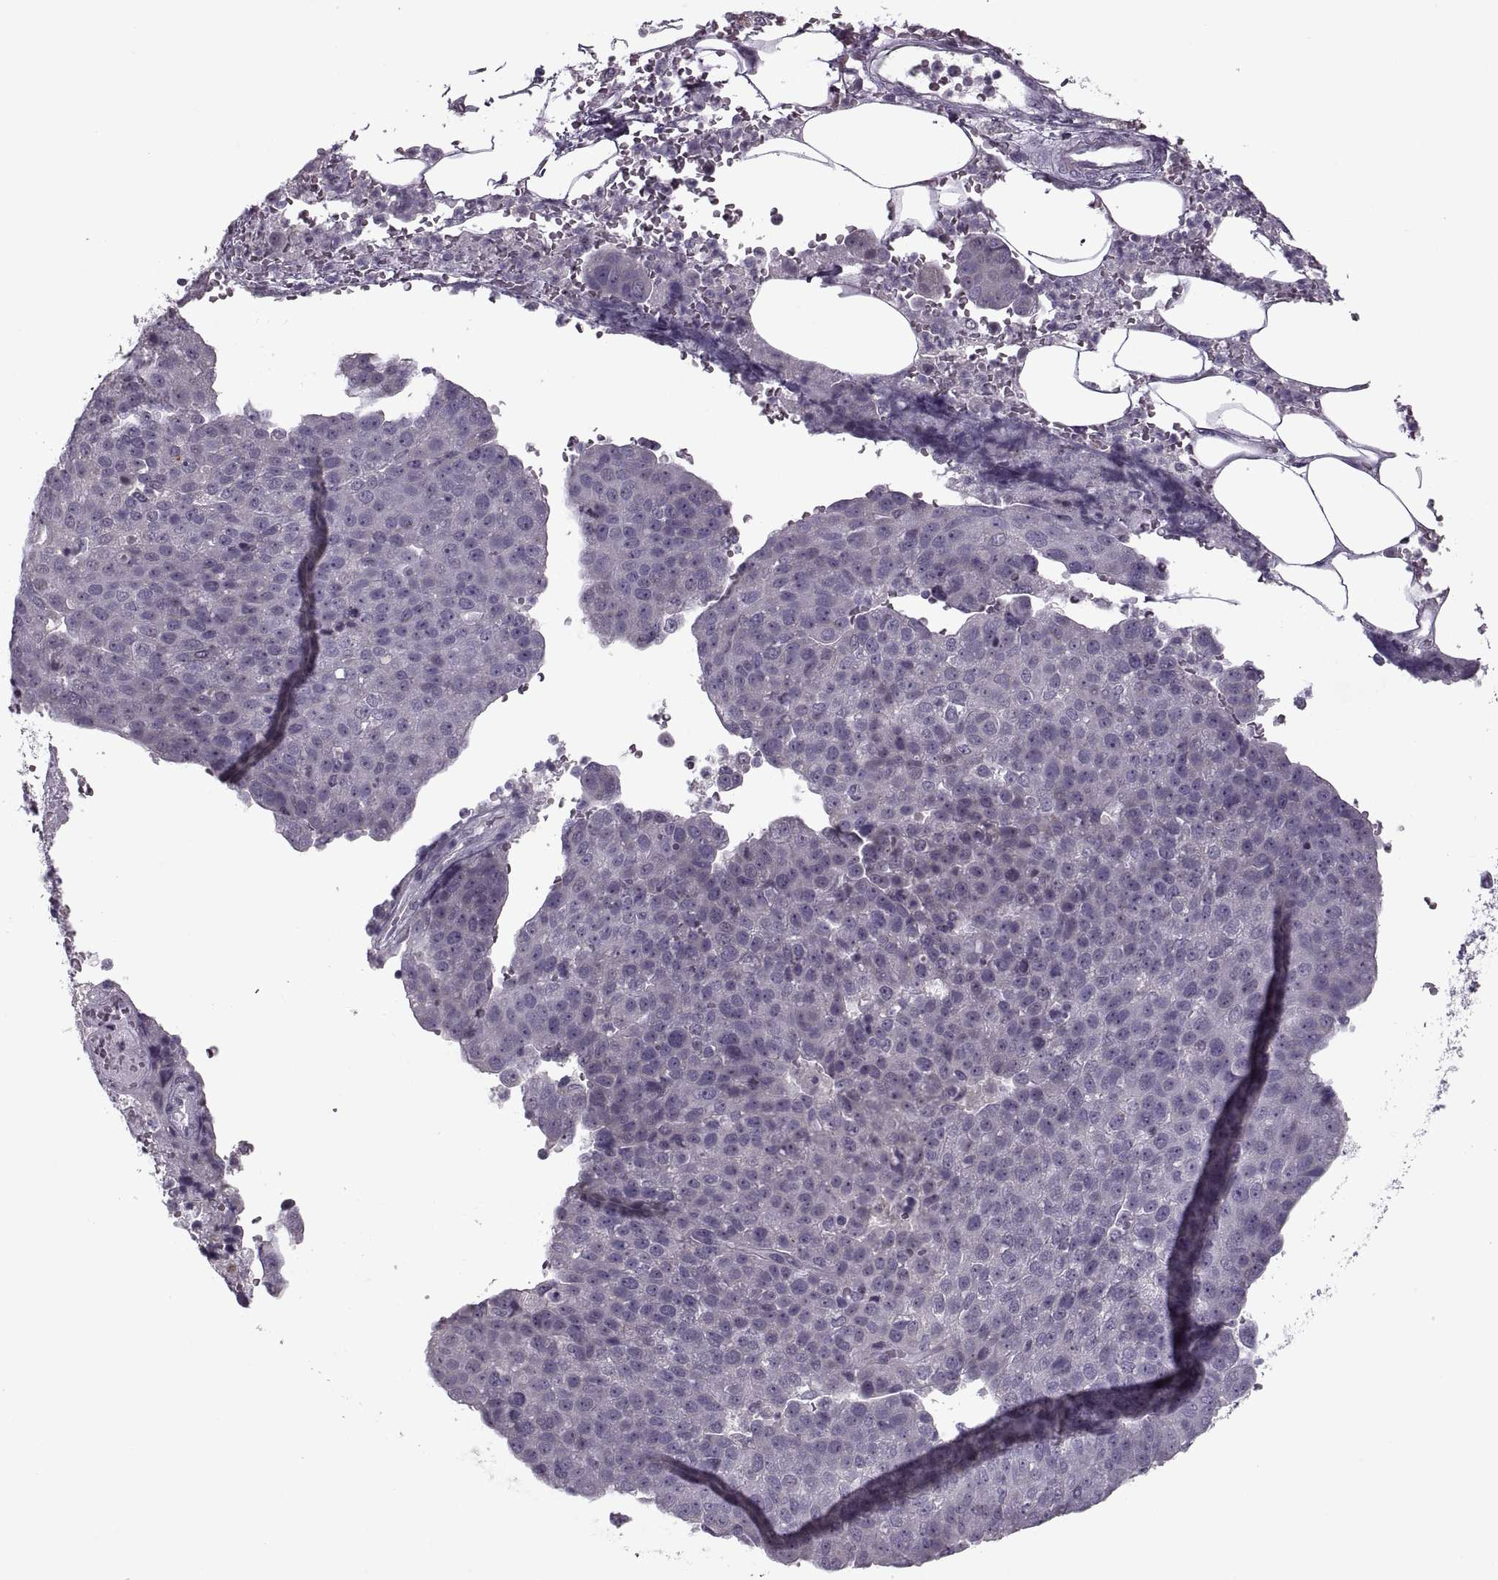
{"staining": {"intensity": "negative", "quantity": "none", "location": "none"}, "tissue": "pancreatic cancer", "cell_type": "Tumor cells", "image_type": "cancer", "snomed": [{"axis": "morphology", "description": "Adenocarcinoma, NOS"}, {"axis": "topography", "description": "Pancreas"}], "caption": "This is an immunohistochemistry (IHC) micrograph of human pancreatic cancer. There is no positivity in tumor cells.", "gene": "MGAT4D", "patient": {"sex": "female", "age": 61}}